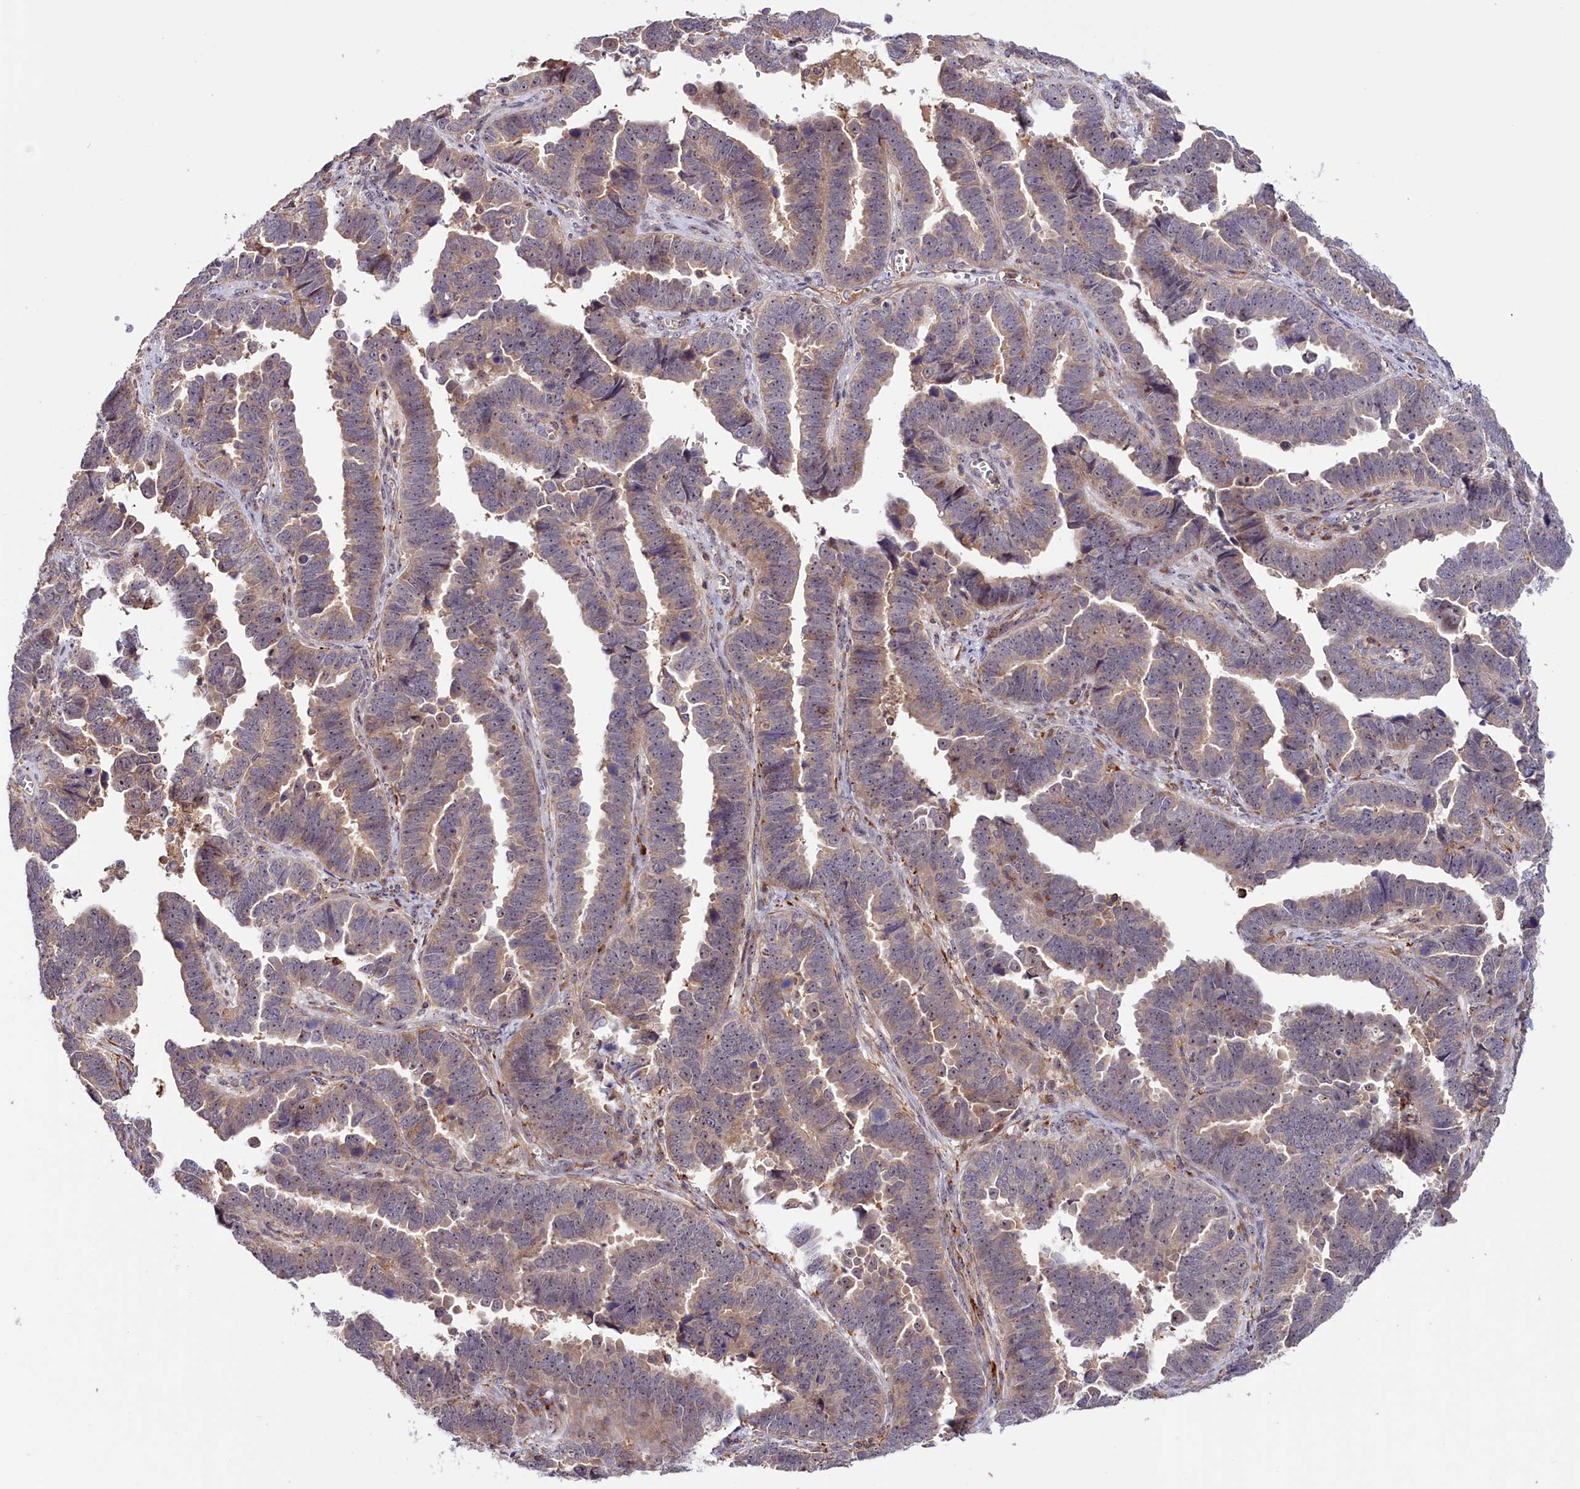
{"staining": {"intensity": "weak", "quantity": "25%-75%", "location": "cytoplasmic/membranous,nuclear"}, "tissue": "endometrial cancer", "cell_type": "Tumor cells", "image_type": "cancer", "snomed": [{"axis": "morphology", "description": "Adenocarcinoma, NOS"}, {"axis": "topography", "description": "Endometrium"}], "caption": "An image showing weak cytoplasmic/membranous and nuclear staining in about 25%-75% of tumor cells in endometrial cancer, as visualized by brown immunohistochemical staining.", "gene": "NEURL4", "patient": {"sex": "female", "age": 75}}